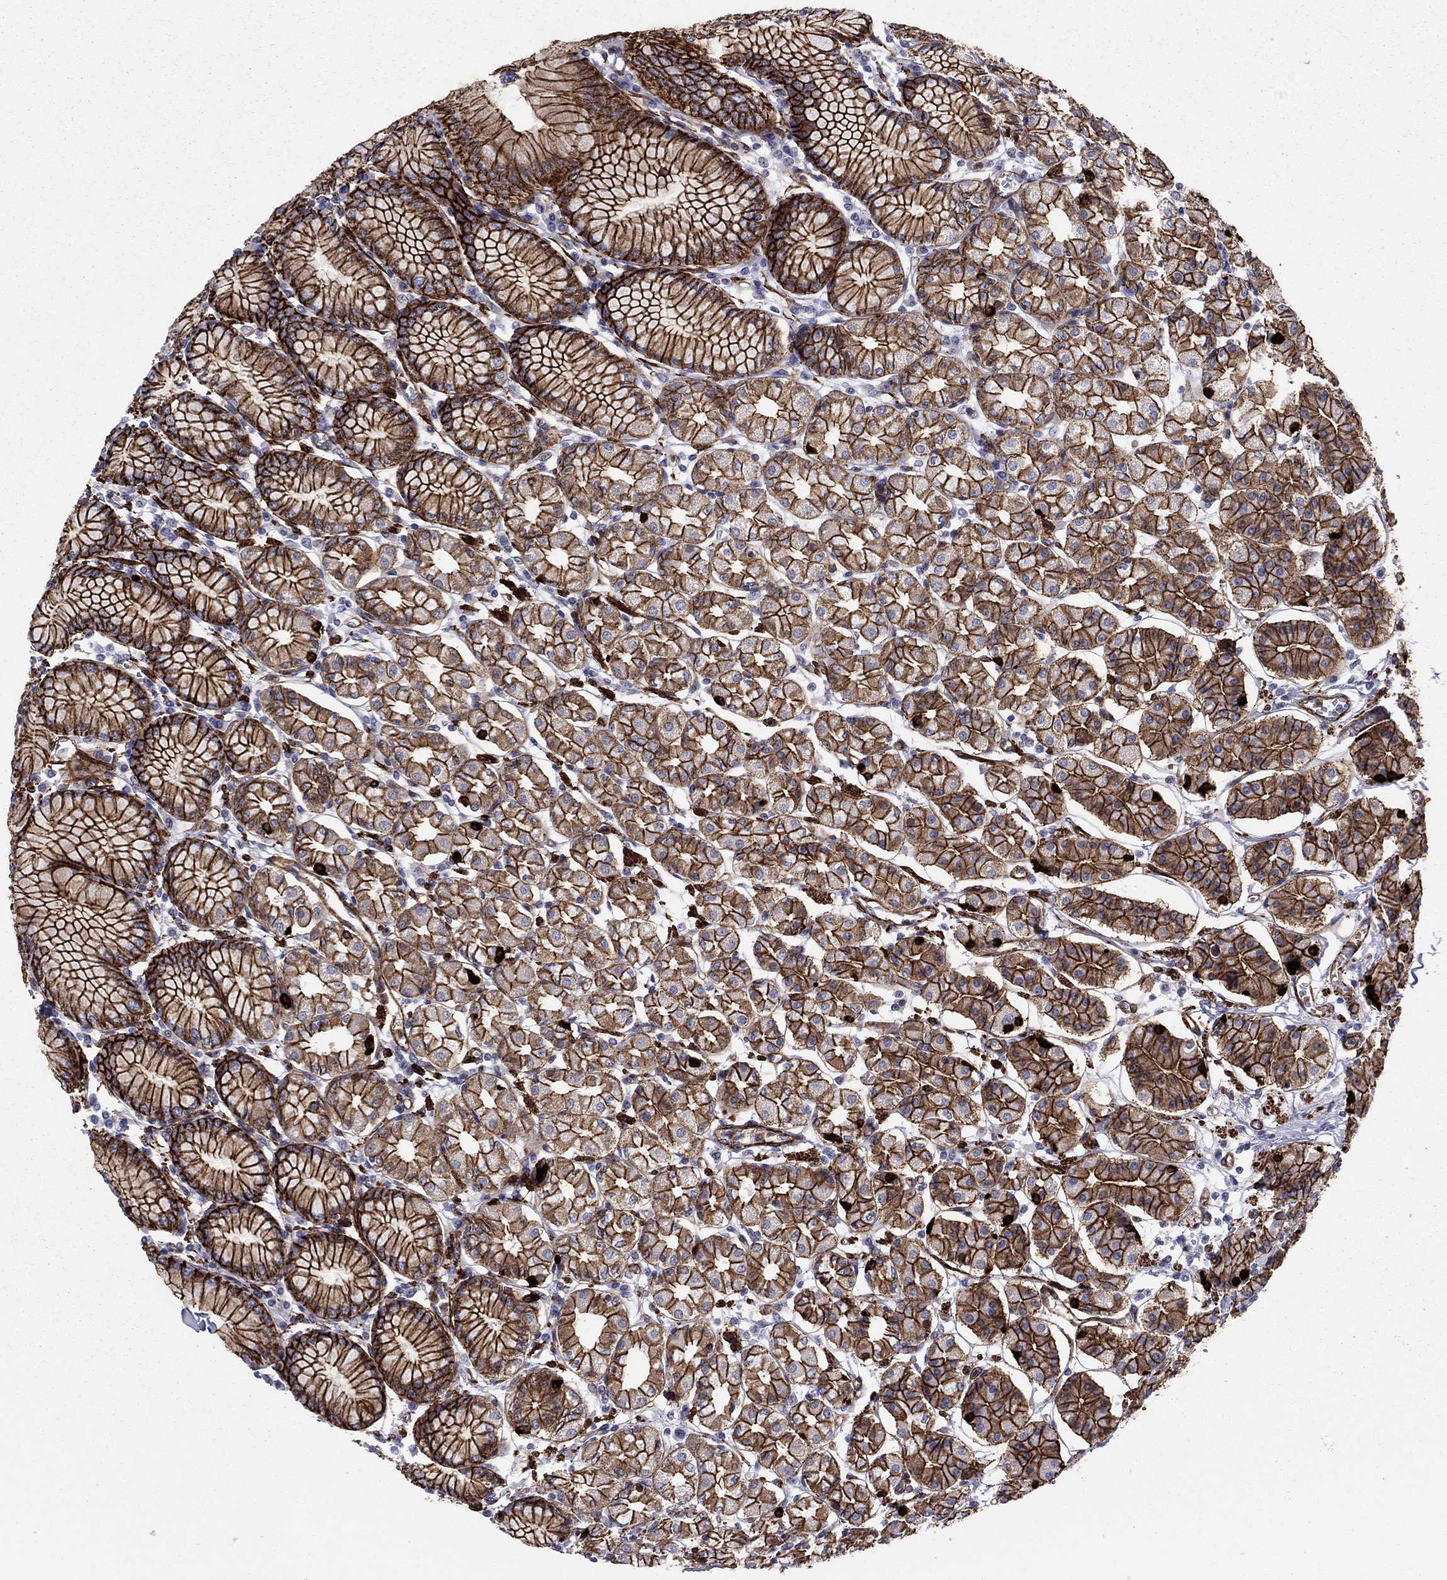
{"staining": {"intensity": "strong", "quantity": ">75%", "location": "cytoplasmic/membranous"}, "tissue": "stomach", "cell_type": "Glandular cells", "image_type": "normal", "snomed": [{"axis": "morphology", "description": "Normal tissue, NOS"}, {"axis": "topography", "description": "Skeletal muscle"}, {"axis": "topography", "description": "Stomach"}], "caption": "Immunohistochemistry (IHC) image of unremarkable stomach stained for a protein (brown), which reveals high levels of strong cytoplasmic/membranous staining in approximately >75% of glandular cells.", "gene": "KRBA1", "patient": {"sex": "female", "age": 57}}